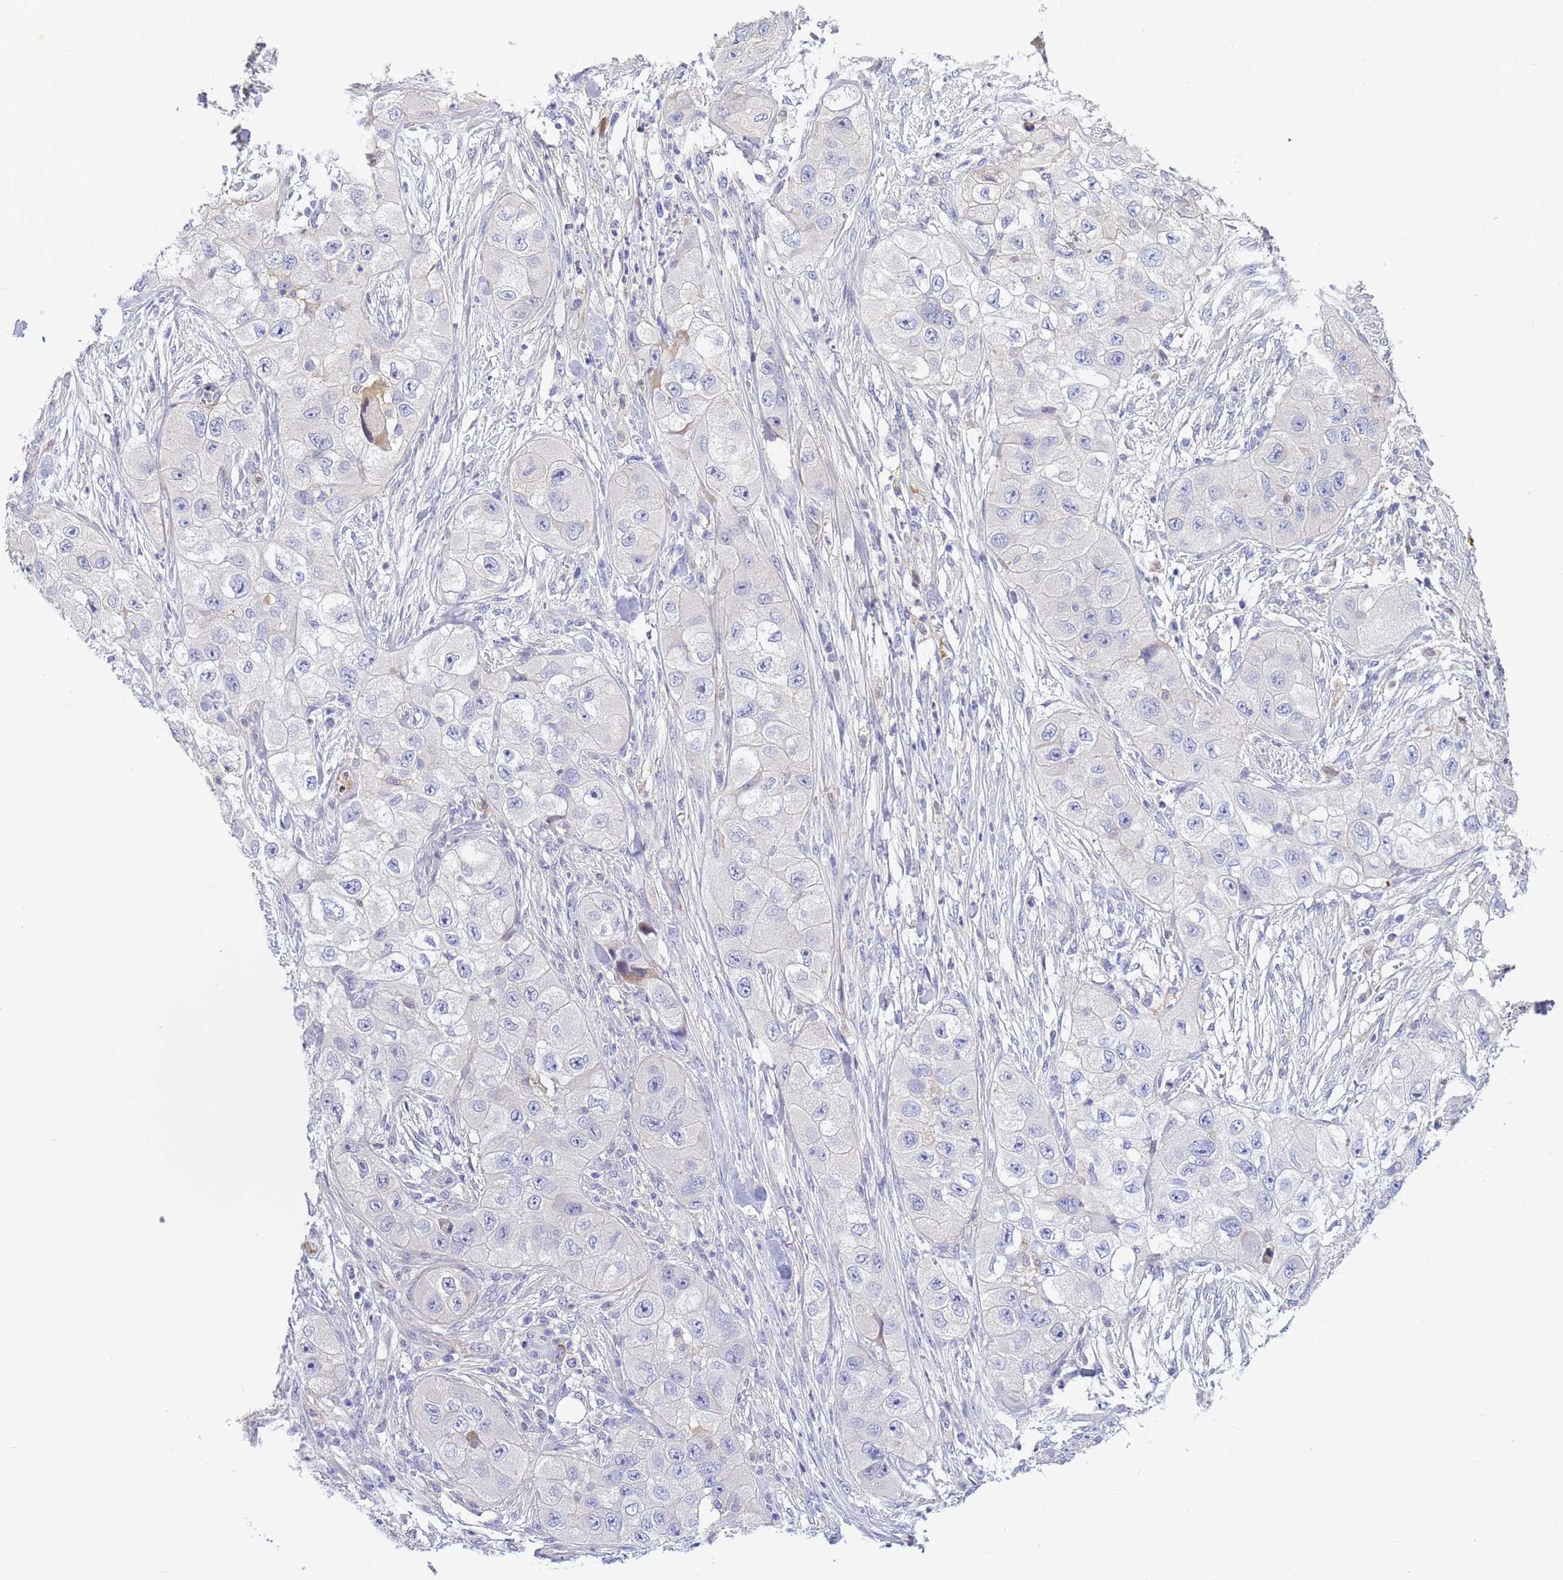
{"staining": {"intensity": "negative", "quantity": "none", "location": "none"}, "tissue": "skin cancer", "cell_type": "Tumor cells", "image_type": "cancer", "snomed": [{"axis": "morphology", "description": "Squamous cell carcinoma, NOS"}, {"axis": "topography", "description": "Skin"}, {"axis": "topography", "description": "Subcutis"}], "caption": "This is an immunohistochemistry histopathology image of skin squamous cell carcinoma. There is no expression in tumor cells.", "gene": "CFH", "patient": {"sex": "male", "age": 73}}